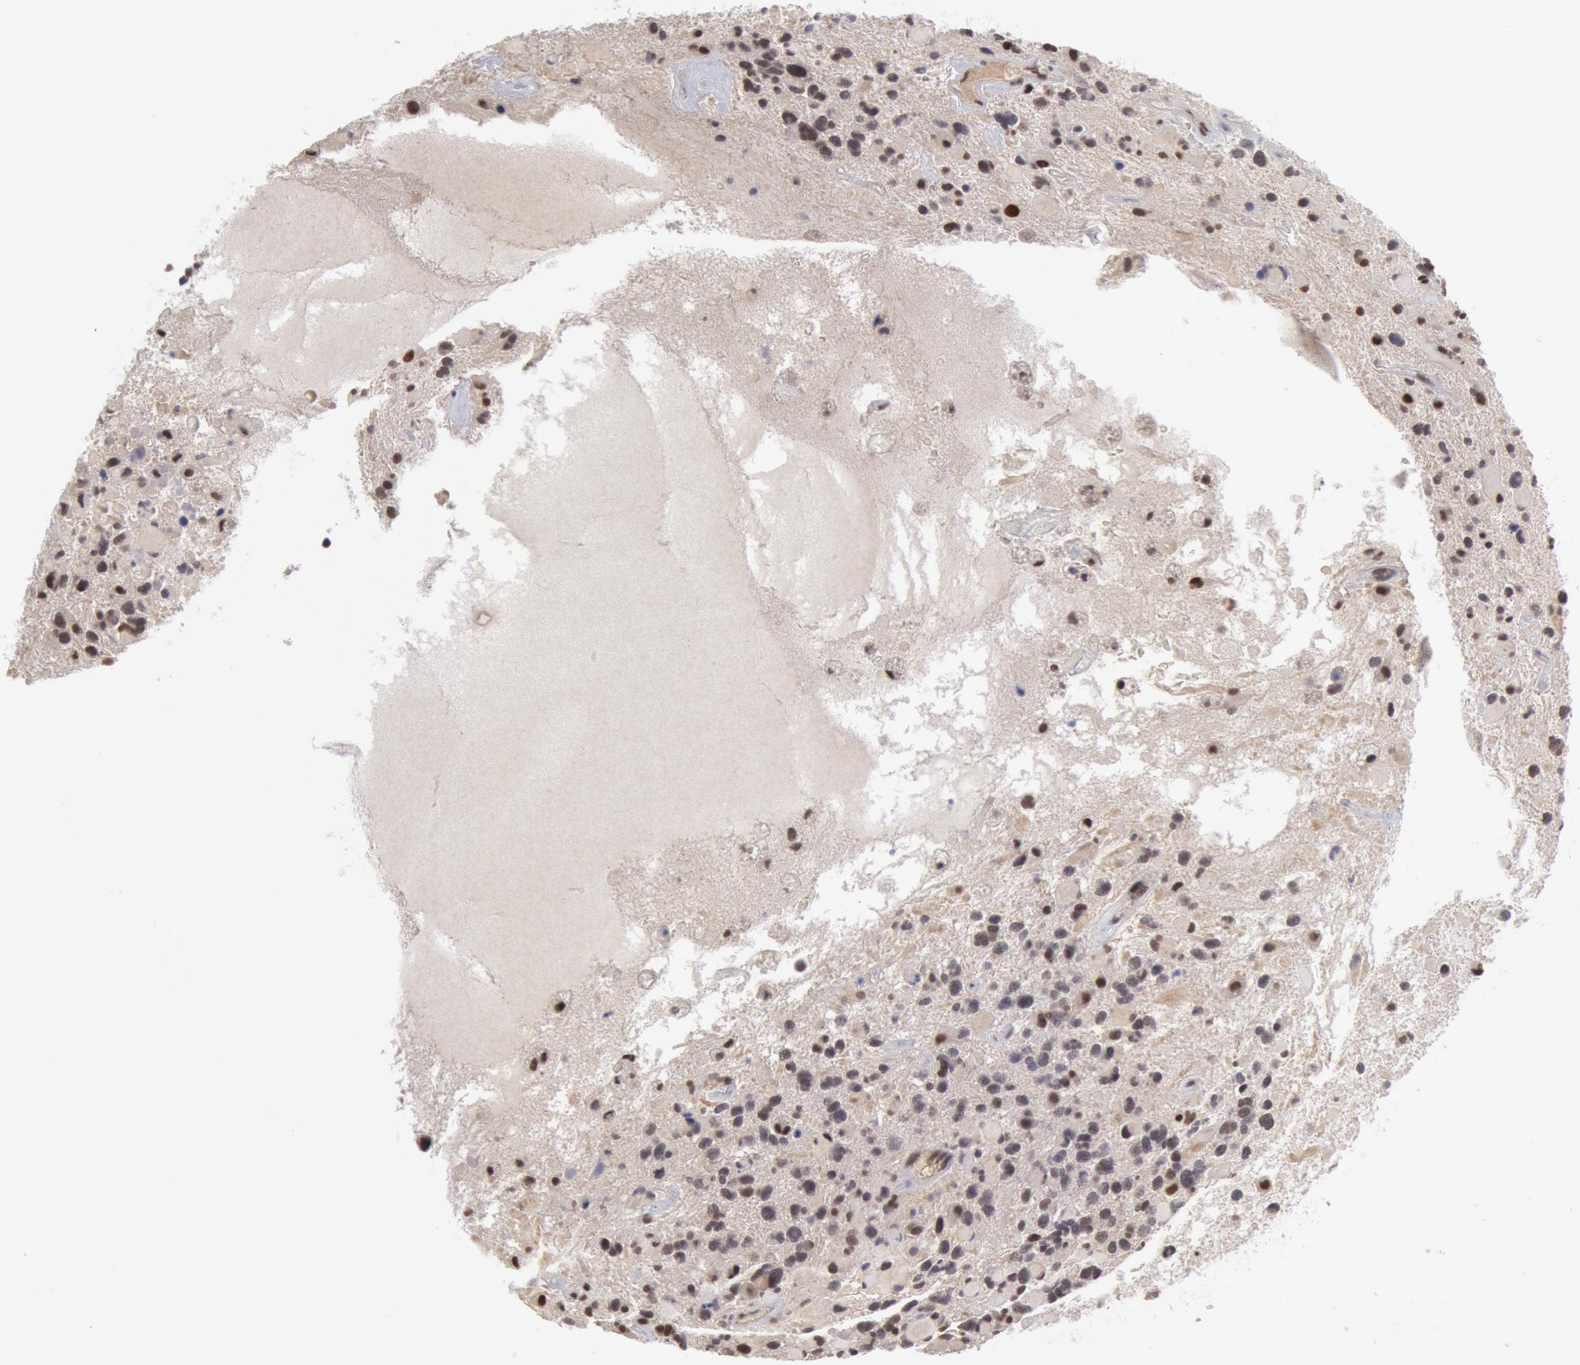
{"staining": {"intensity": "moderate", "quantity": "25%-75%", "location": "nuclear"}, "tissue": "glioma", "cell_type": "Tumor cells", "image_type": "cancer", "snomed": [{"axis": "morphology", "description": "Glioma, malignant, High grade"}, {"axis": "topography", "description": "Brain"}], "caption": "DAB (3,3'-diaminobenzidine) immunohistochemical staining of malignant high-grade glioma displays moderate nuclear protein staining in about 25%-75% of tumor cells. Using DAB (3,3'-diaminobenzidine) (brown) and hematoxylin (blue) stains, captured at high magnification using brightfield microscopy.", "gene": "PPP4R3B", "patient": {"sex": "female", "age": 37}}